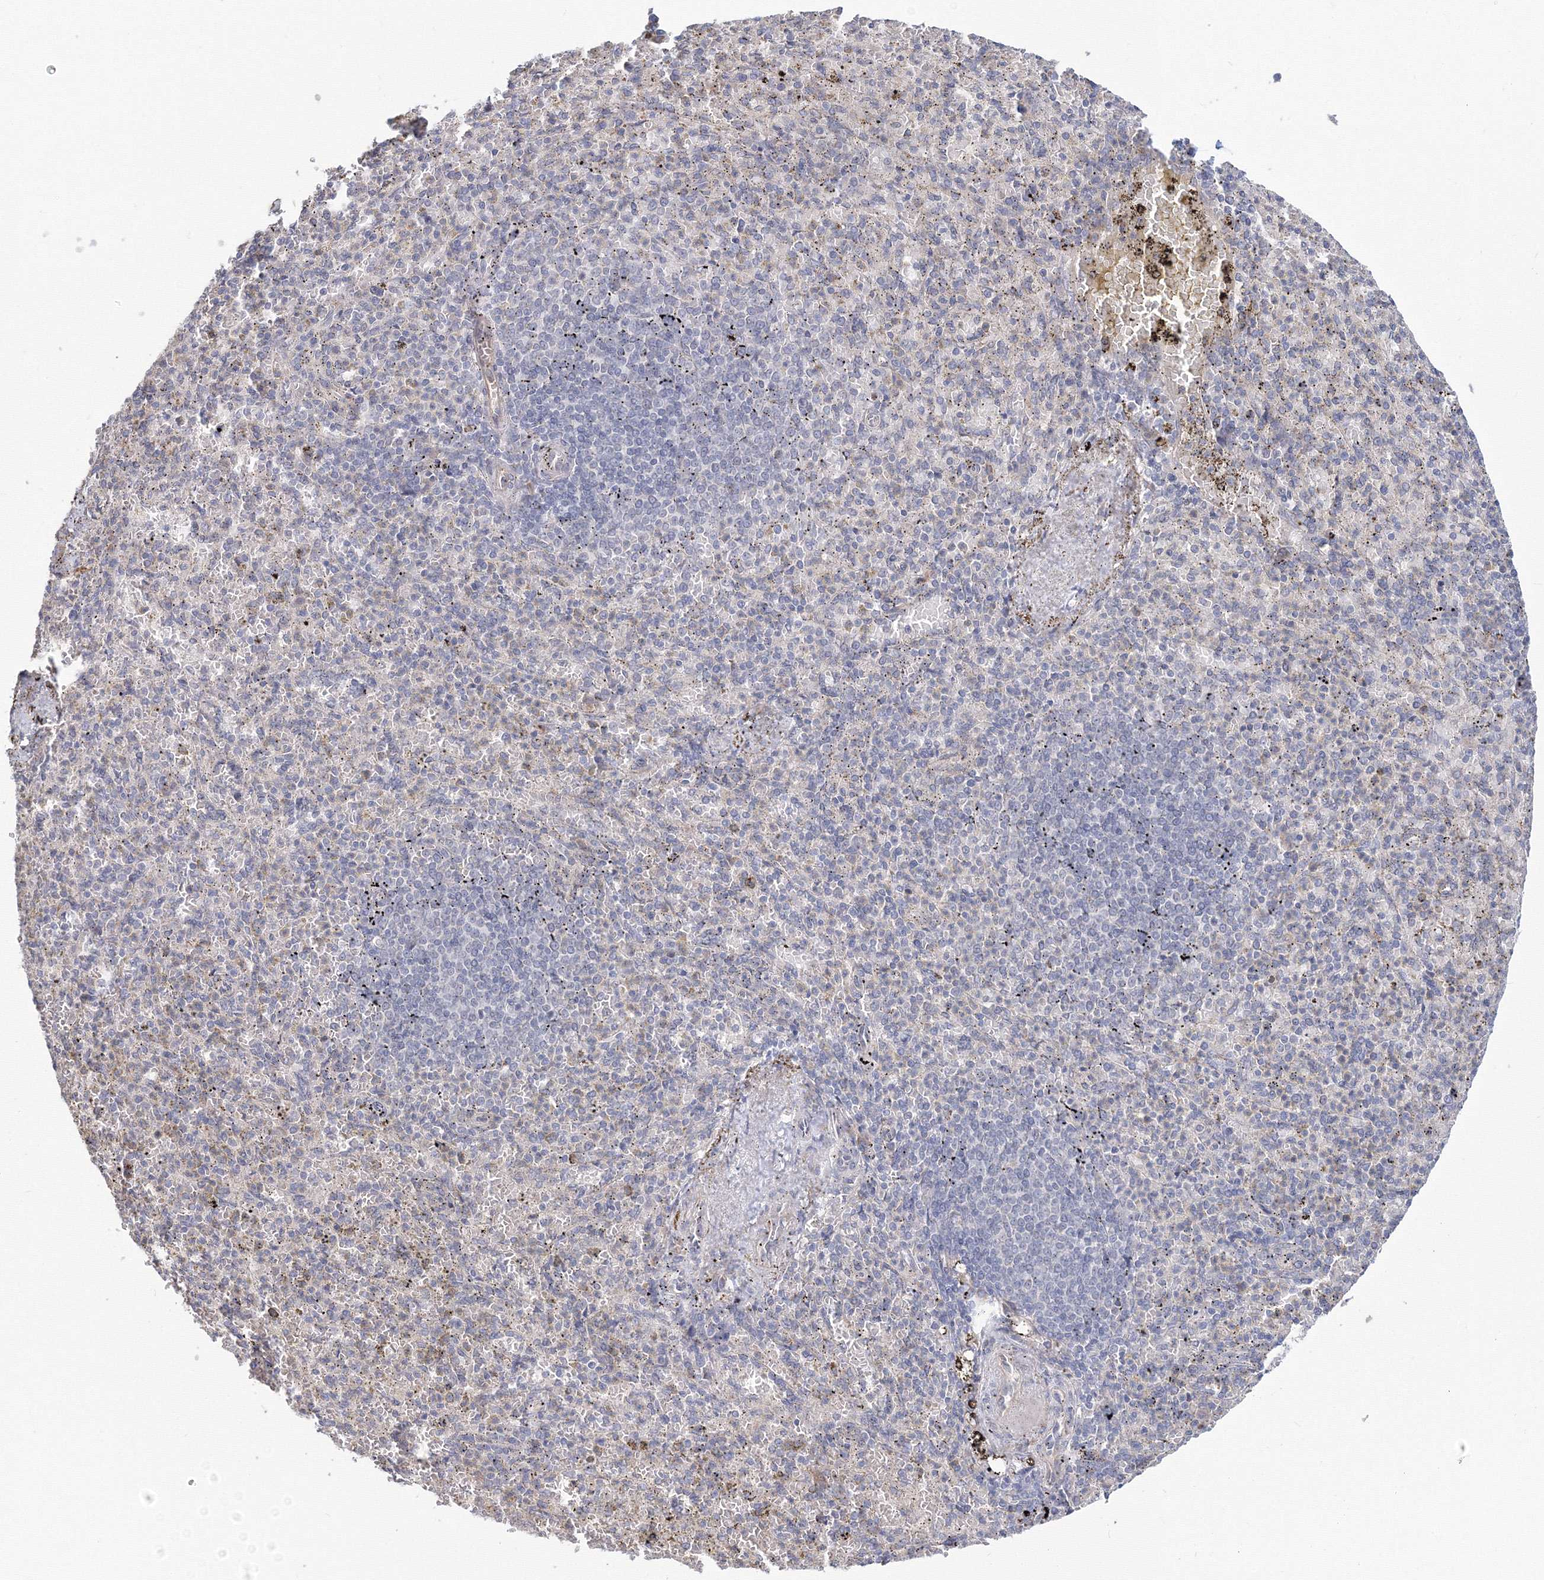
{"staining": {"intensity": "negative", "quantity": "none", "location": "none"}, "tissue": "spleen", "cell_type": "Cells in red pulp", "image_type": "normal", "snomed": [{"axis": "morphology", "description": "Normal tissue, NOS"}, {"axis": "topography", "description": "Spleen"}], "caption": "DAB (3,3'-diaminobenzidine) immunohistochemical staining of unremarkable spleen demonstrates no significant expression in cells in red pulp. (DAB (3,3'-diaminobenzidine) IHC visualized using brightfield microscopy, high magnification).", "gene": "DHRS12", "patient": {"sex": "female", "age": 74}}